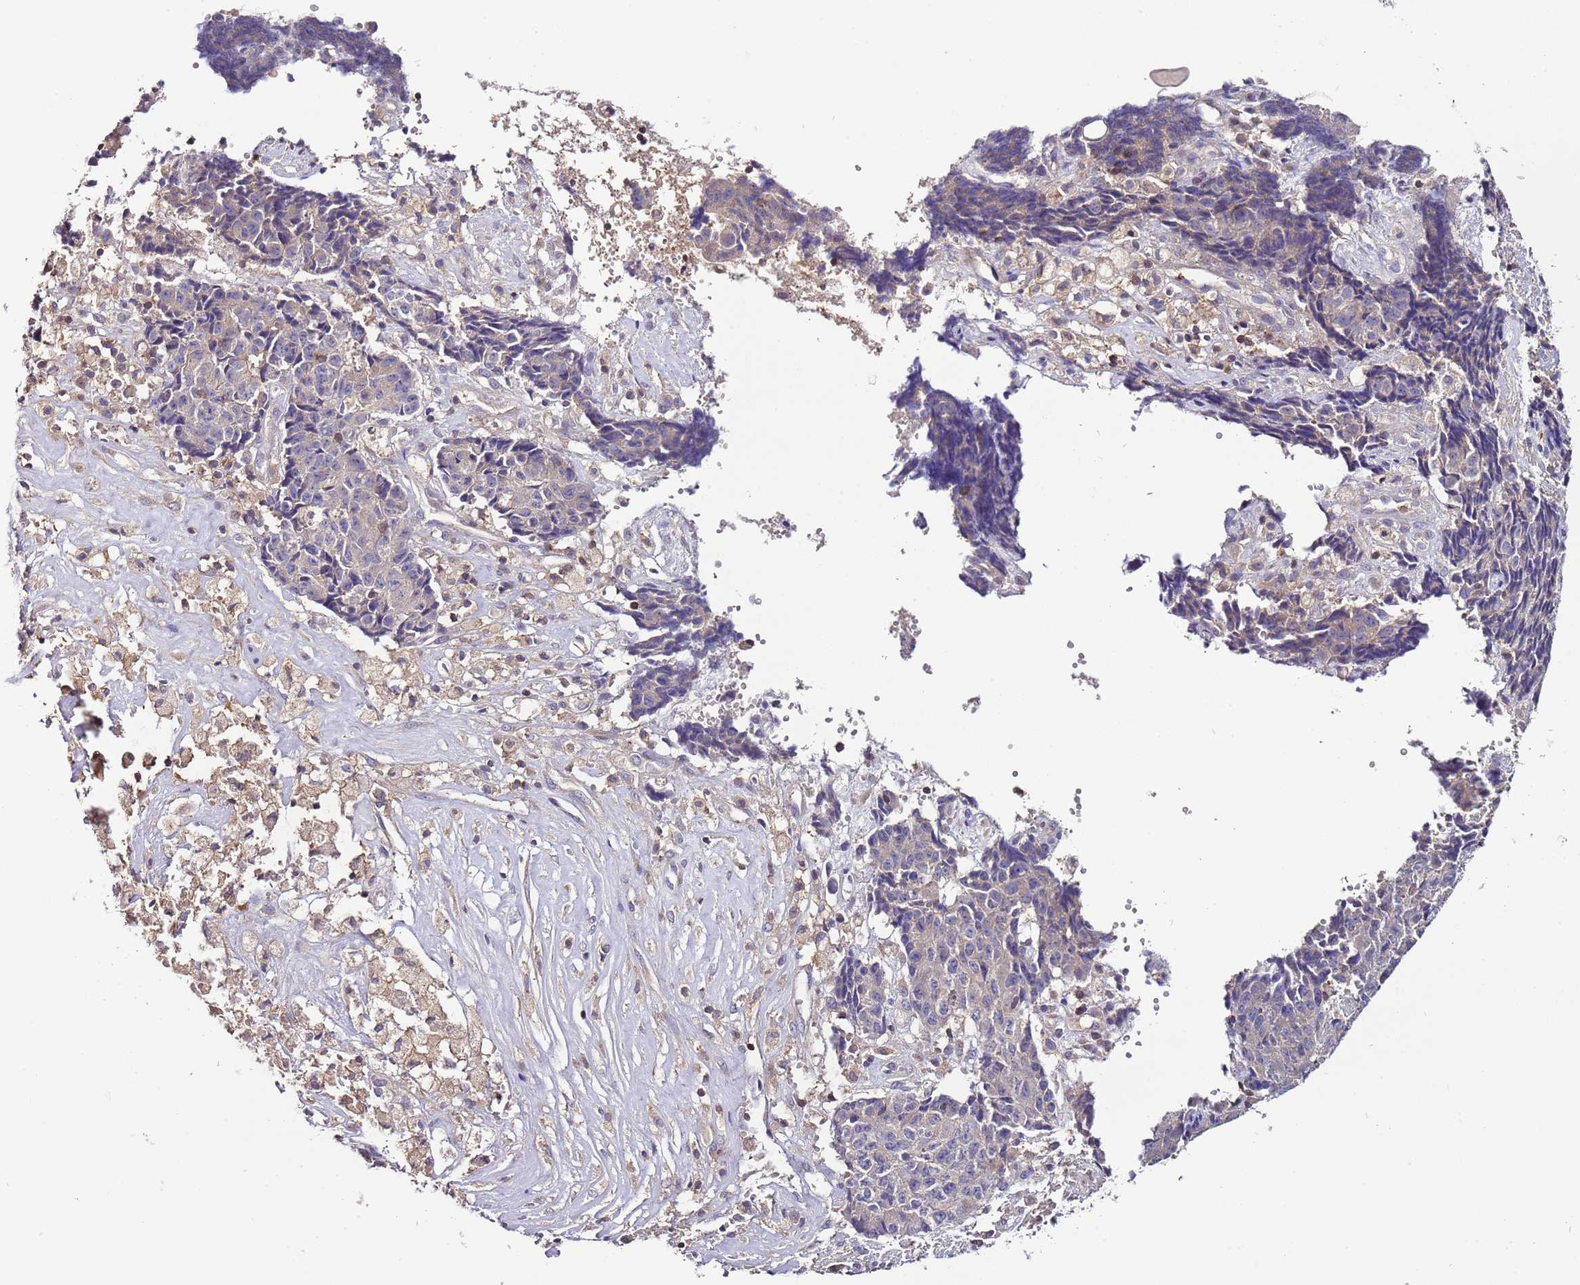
{"staining": {"intensity": "negative", "quantity": "none", "location": "none"}, "tissue": "ovarian cancer", "cell_type": "Tumor cells", "image_type": "cancer", "snomed": [{"axis": "morphology", "description": "Carcinoma, endometroid"}, {"axis": "topography", "description": "Ovary"}], "caption": "Image shows no significant protein positivity in tumor cells of endometroid carcinoma (ovarian).", "gene": "IGIP", "patient": {"sex": "female", "age": 42}}